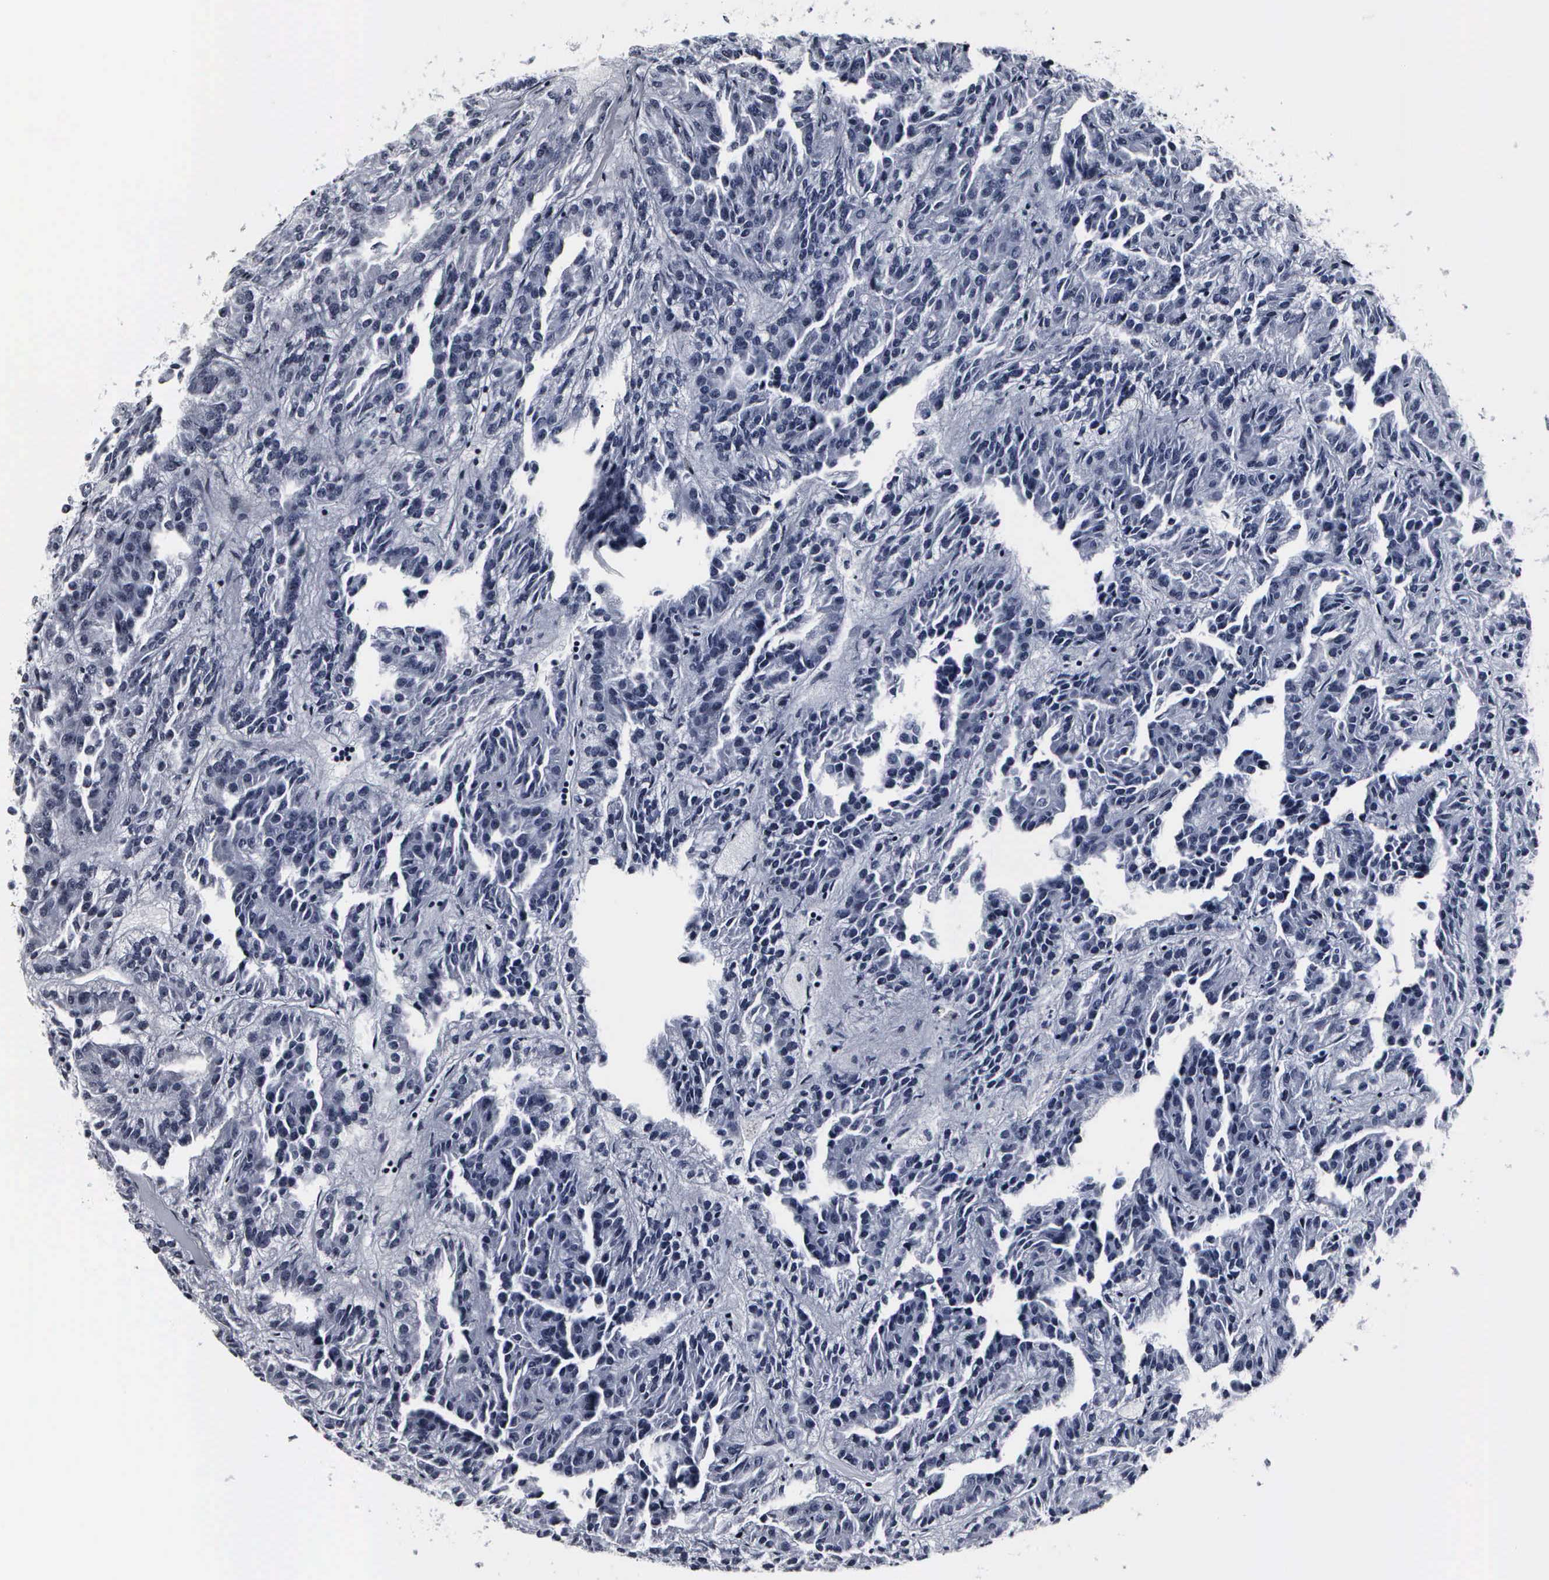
{"staining": {"intensity": "negative", "quantity": "none", "location": "none"}, "tissue": "renal cancer", "cell_type": "Tumor cells", "image_type": "cancer", "snomed": [{"axis": "morphology", "description": "Adenocarcinoma, NOS"}, {"axis": "topography", "description": "Kidney"}], "caption": "Immunohistochemical staining of human renal adenocarcinoma reveals no significant positivity in tumor cells.", "gene": "DGCR2", "patient": {"sex": "male", "age": 46}}